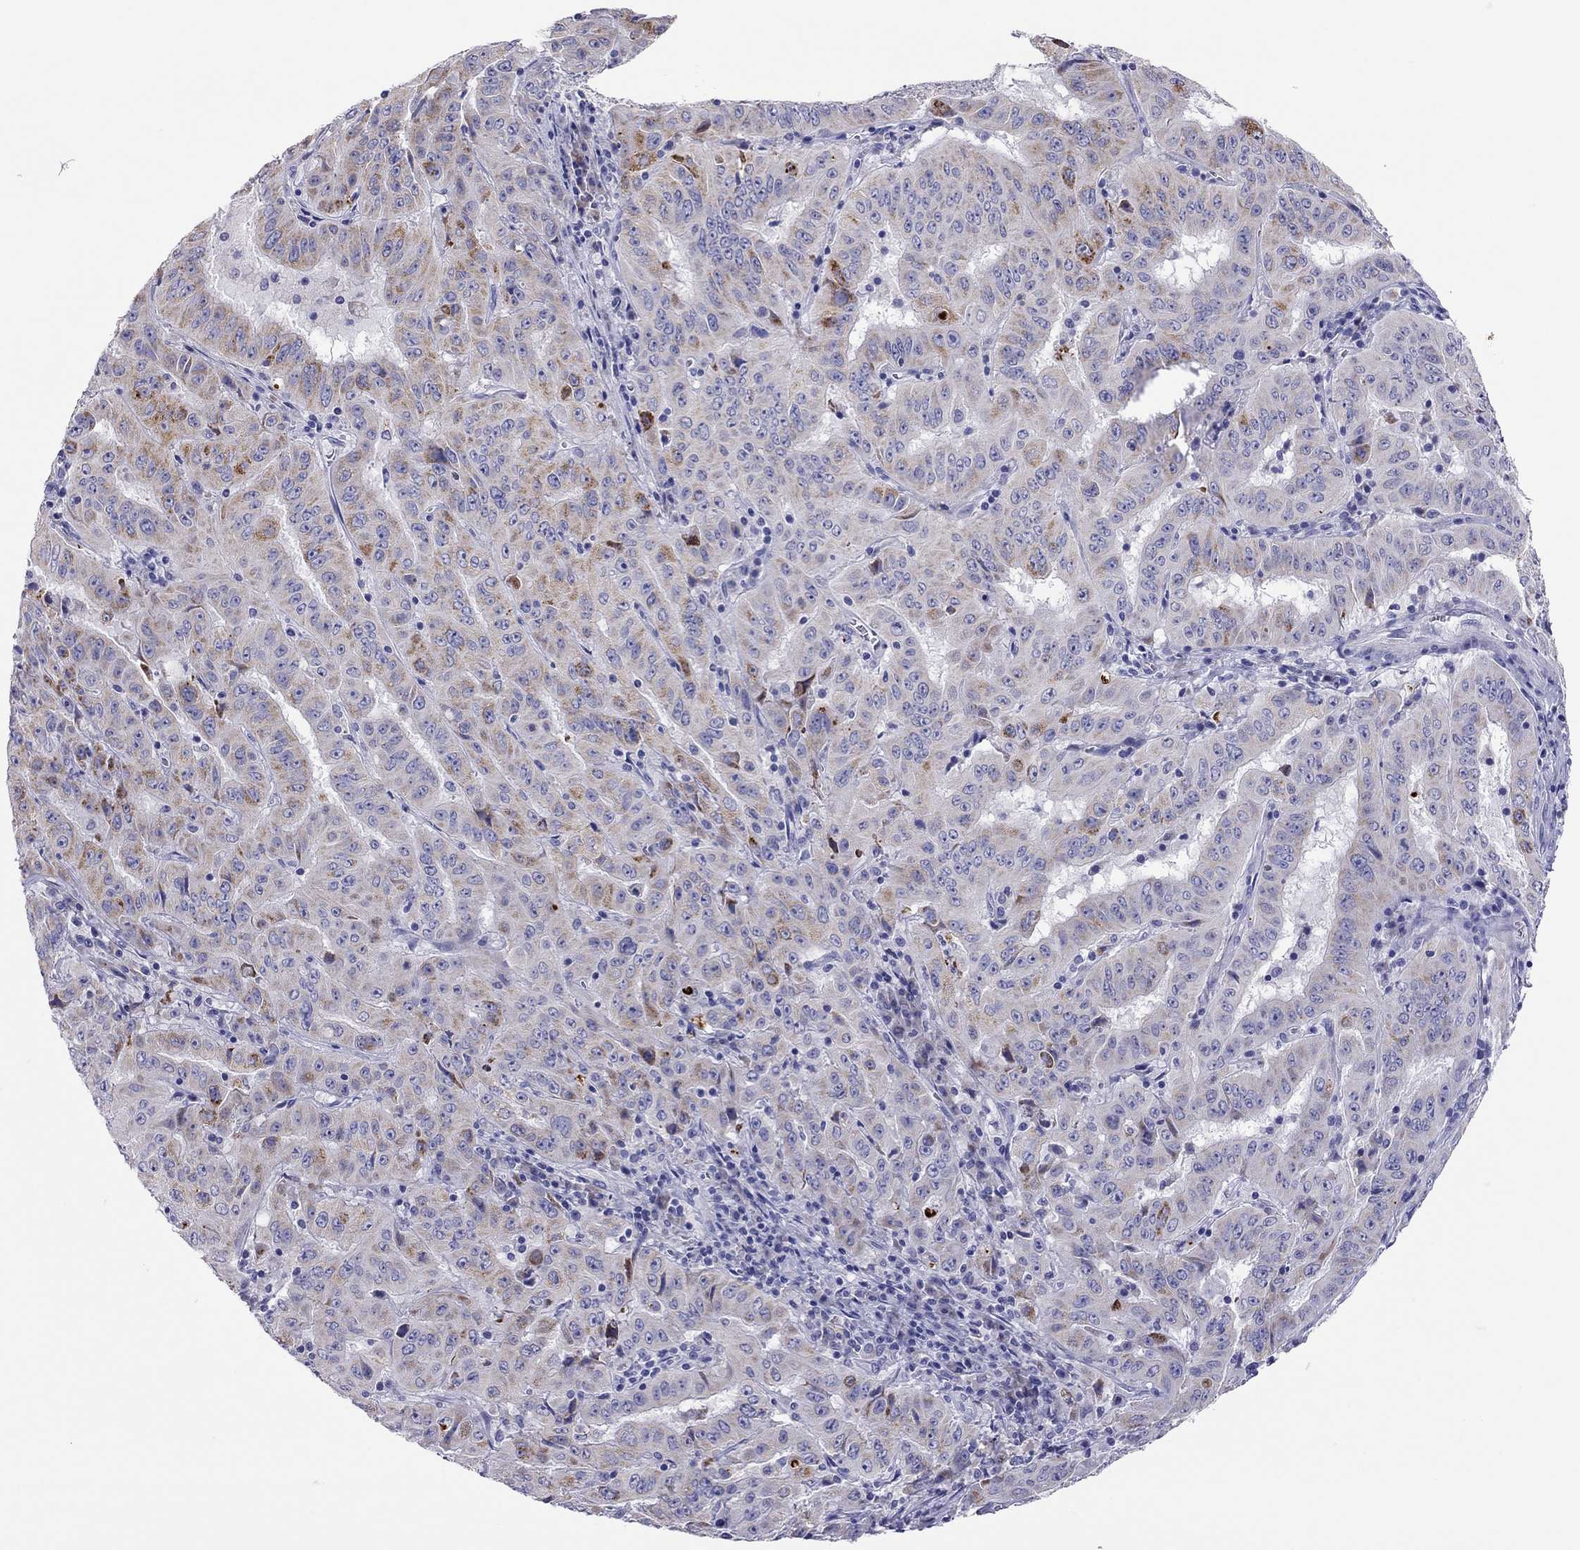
{"staining": {"intensity": "moderate", "quantity": "<25%", "location": "cytoplasmic/membranous"}, "tissue": "pancreatic cancer", "cell_type": "Tumor cells", "image_type": "cancer", "snomed": [{"axis": "morphology", "description": "Adenocarcinoma, NOS"}, {"axis": "topography", "description": "Pancreas"}], "caption": "Adenocarcinoma (pancreatic) stained for a protein (brown) displays moderate cytoplasmic/membranous positive positivity in about <25% of tumor cells.", "gene": "COL9A1", "patient": {"sex": "male", "age": 63}}